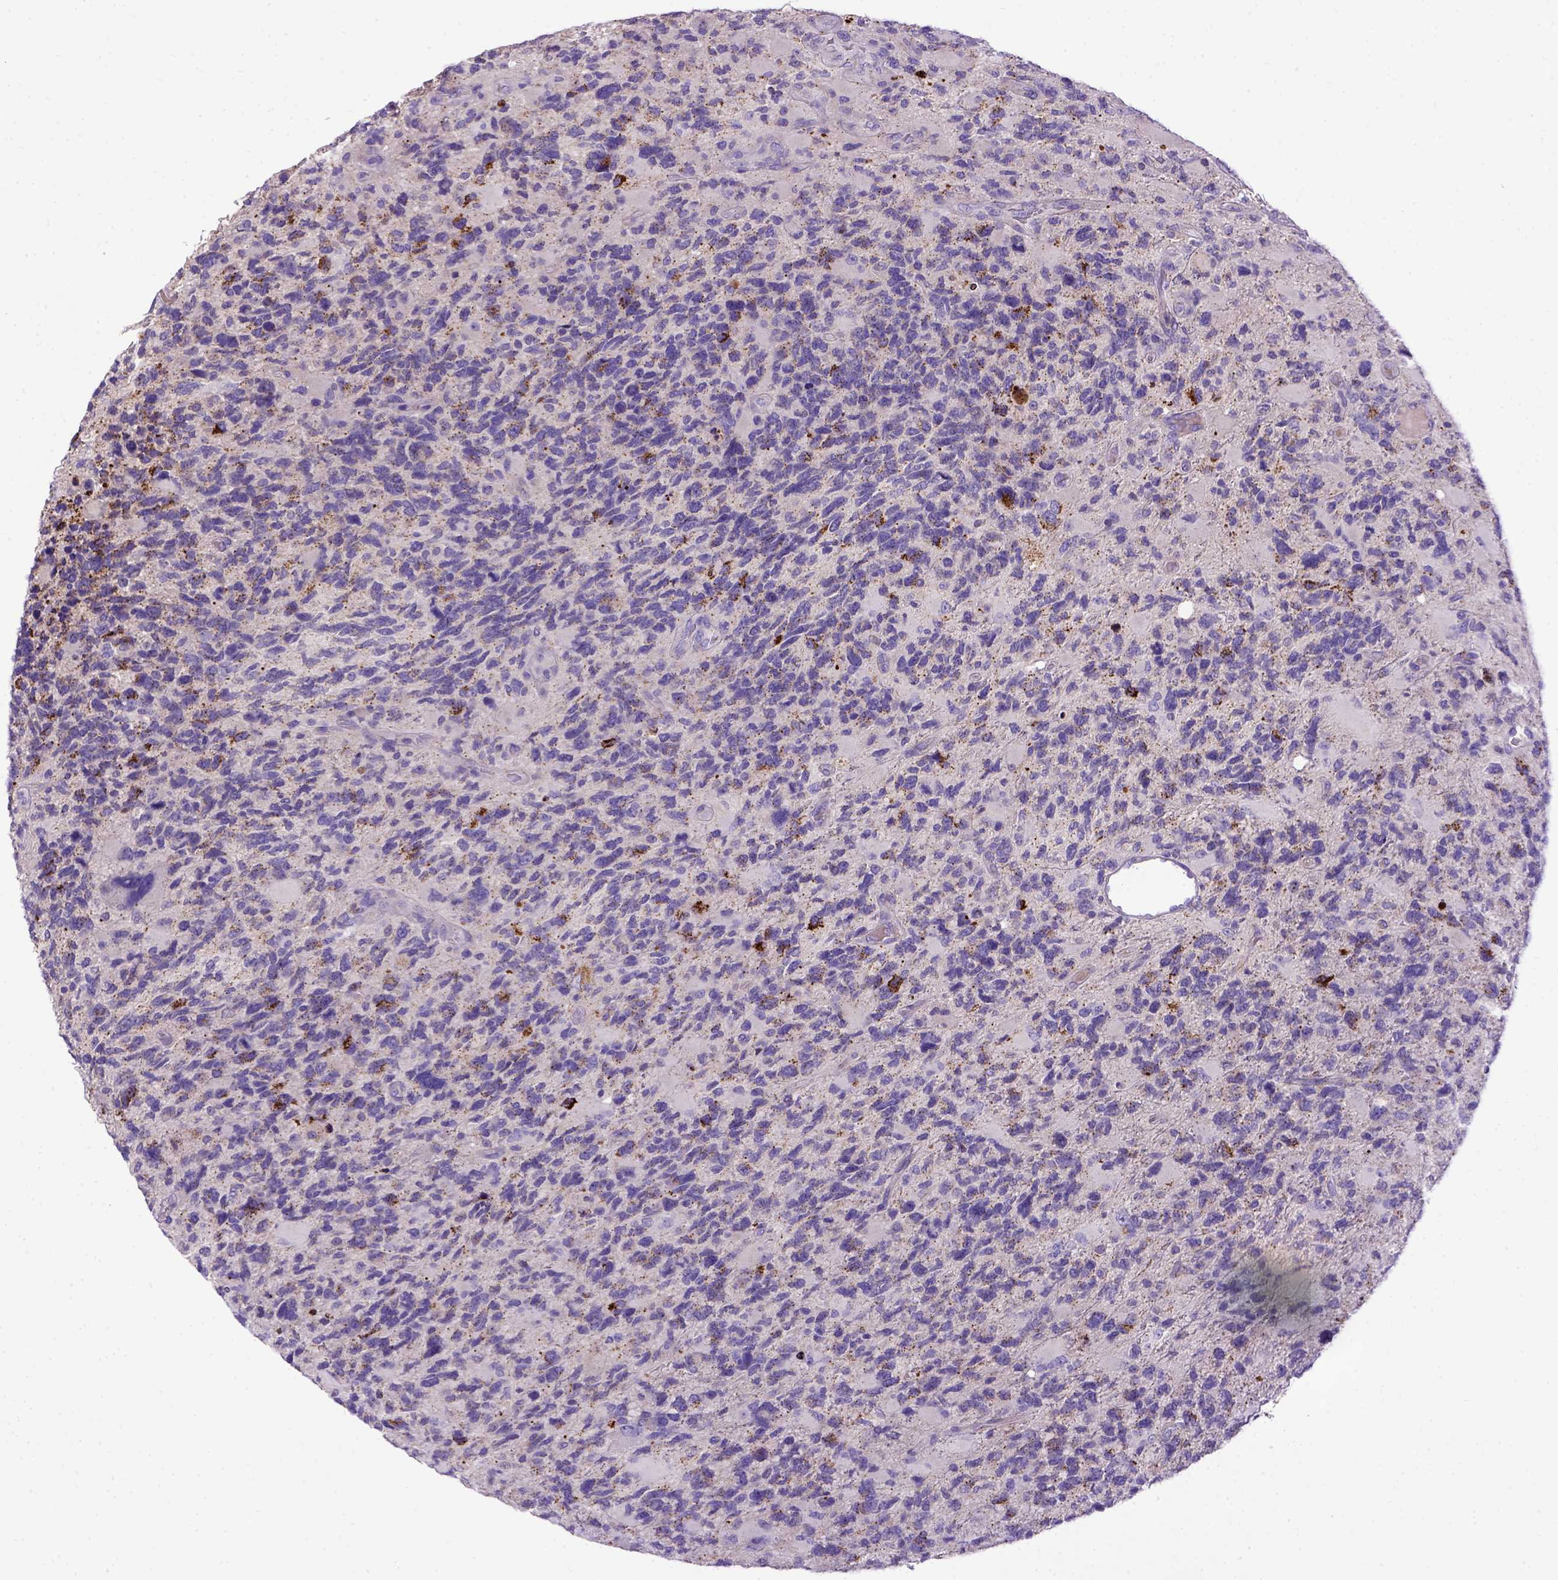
{"staining": {"intensity": "negative", "quantity": "none", "location": "none"}, "tissue": "glioma", "cell_type": "Tumor cells", "image_type": "cancer", "snomed": [{"axis": "morphology", "description": "Glioma, malignant, High grade"}, {"axis": "topography", "description": "Brain"}], "caption": "Immunohistochemistry (IHC) photomicrograph of neoplastic tissue: high-grade glioma (malignant) stained with DAB demonstrates no significant protein positivity in tumor cells.", "gene": "ADAM12", "patient": {"sex": "female", "age": 71}}